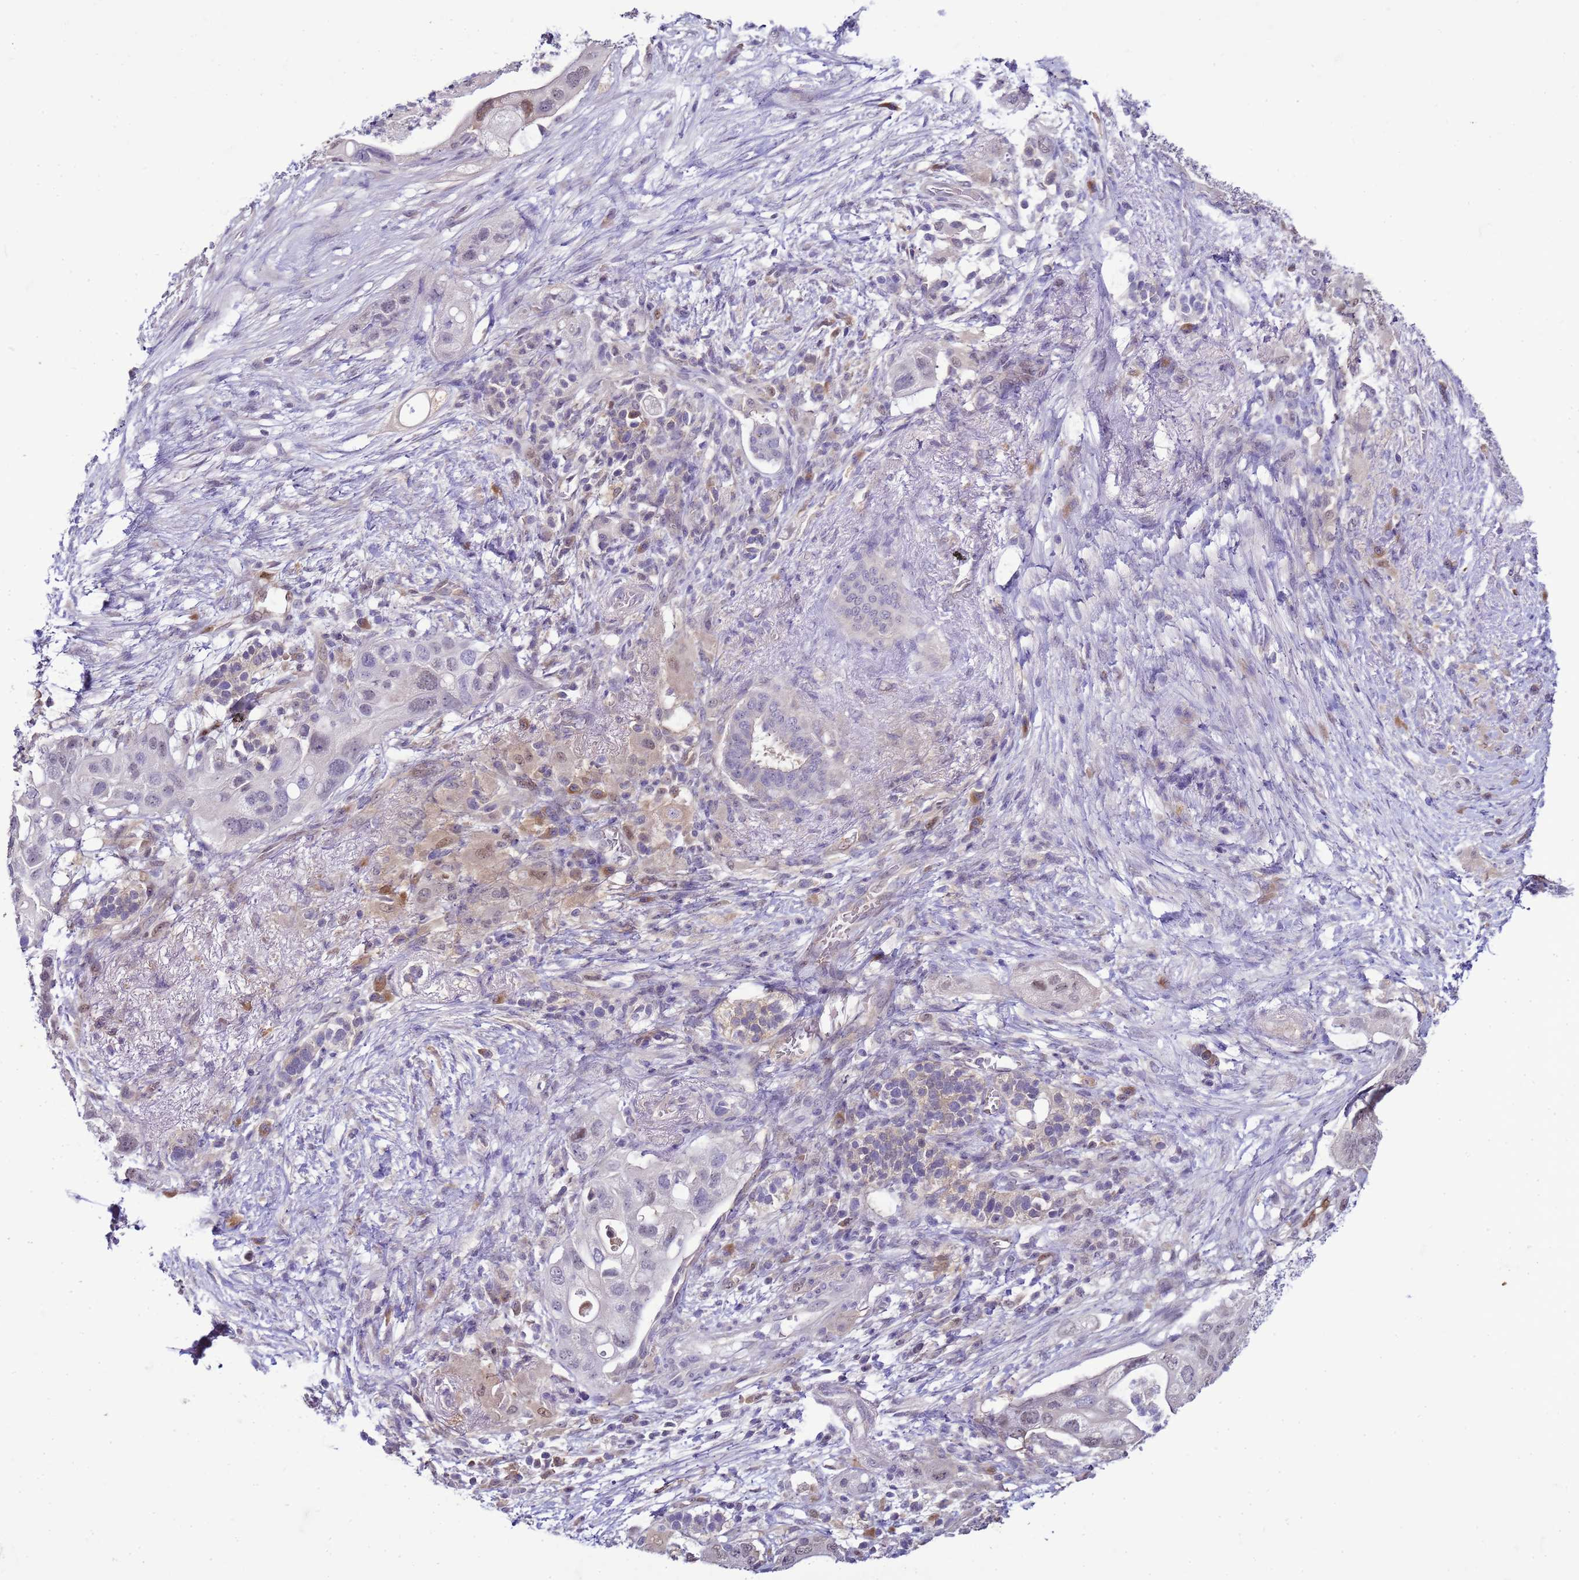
{"staining": {"intensity": "weak", "quantity": "<25%", "location": "nuclear"}, "tissue": "pancreatic cancer", "cell_type": "Tumor cells", "image_type": "cancer", "snomed": [{"axis": "morphology", "description": "Adenocarcinoma, NOS"}, {"axis": "topography", "description": "Pancreas"}], "caption": "High power microscopy photomicrograph of an immunohistochemistry micrograph of pancreatic cancer (adenocarcinoma), revealing no significant expression in tumor cells.", "gene": "DDI2", "patient": {"sex": "female", "age": 72}}